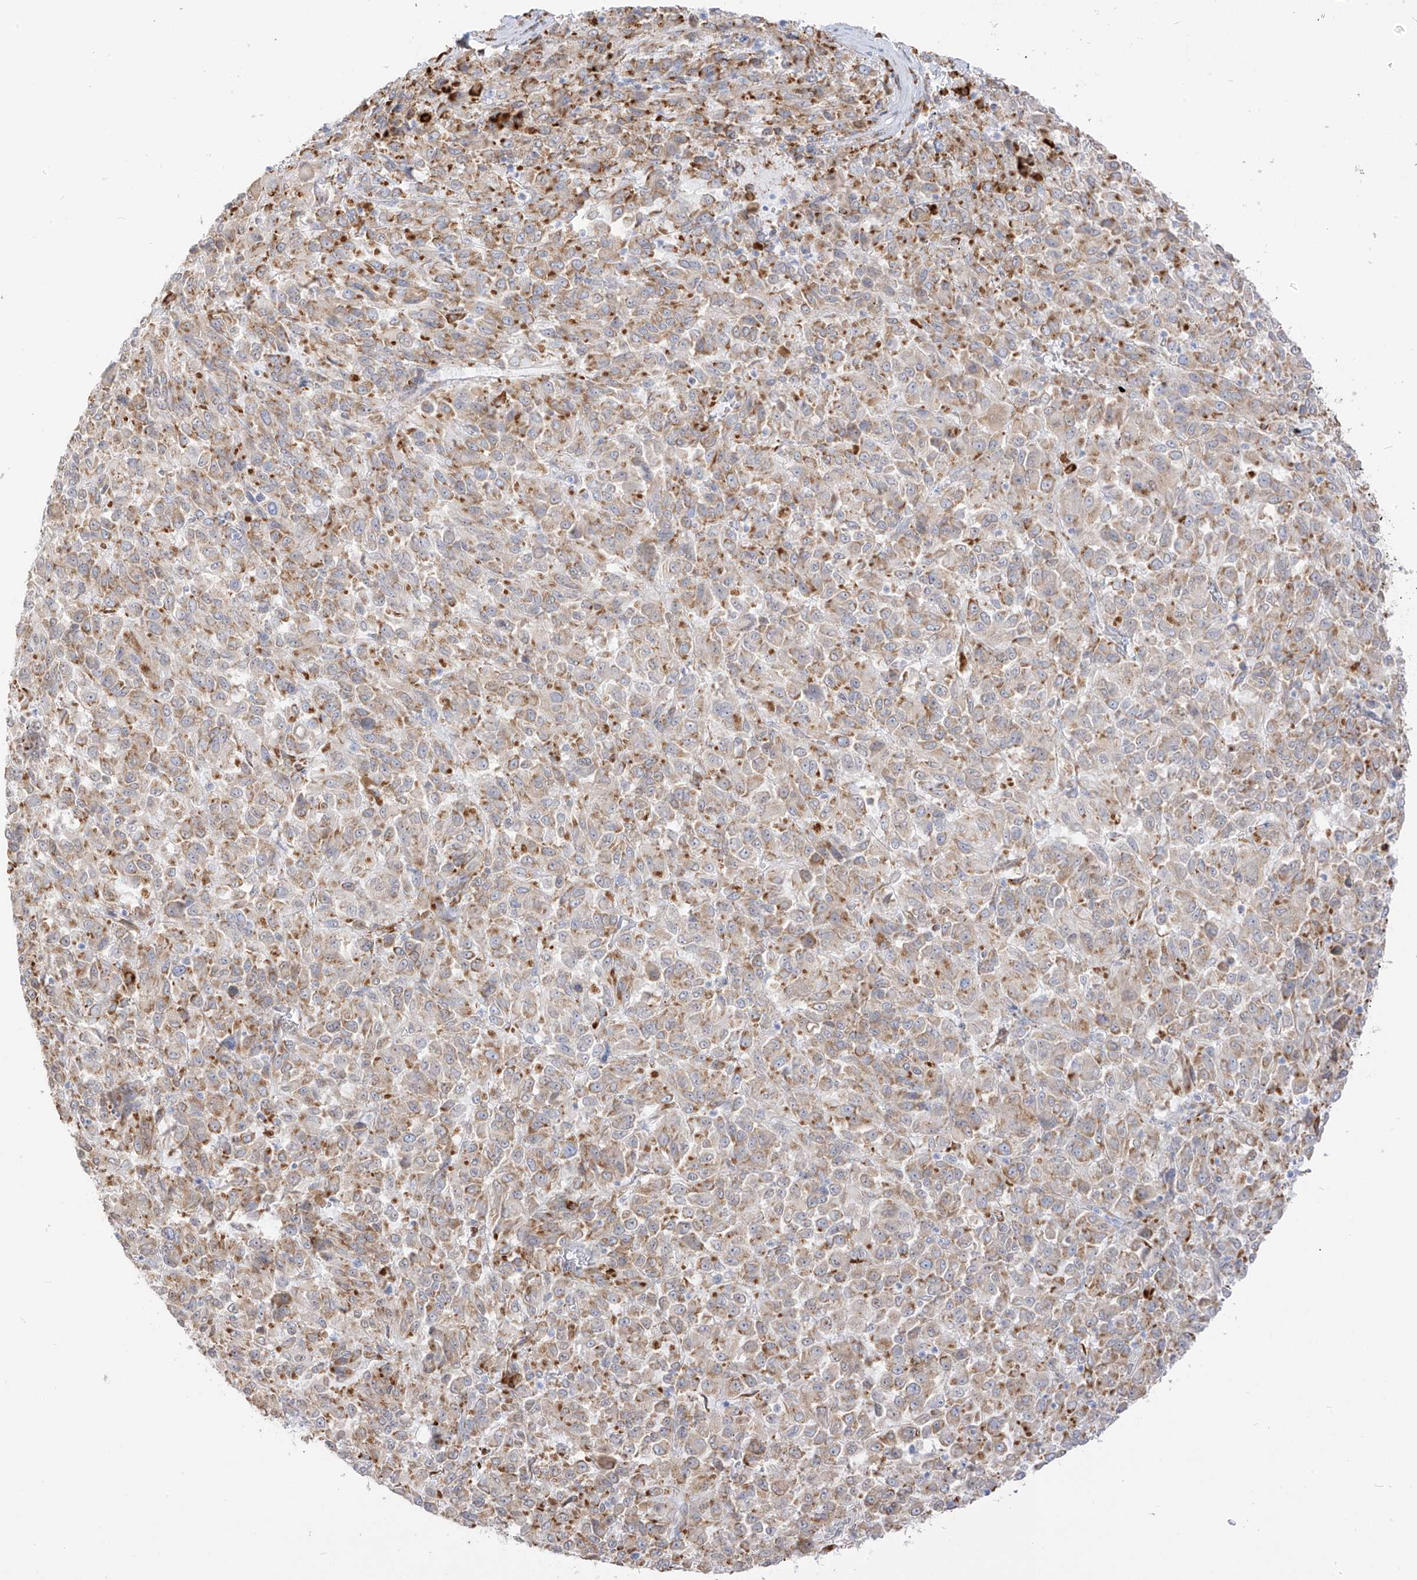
{"staining": {"intensity": "moderate", "quantity": "25%-75%", "location": "cytoplasmic/membranous"}, "tissue": "melanoma", "cell_type": "Tumor cells", "image_type": "cancer", "snomed": [{"axis": "morphology", "description": "Malignant melanoma, Metastatic site"}, {"axis": "topography", "description": "Lung"}], "caption": "Protein expression analysis of human melanoma reveals moderate cytoplasmic/membranous positivity in approximately 25%-75% of tumor cells.", "gene": "LRRC59", "patient": {"sex": "male", "age": 64}}